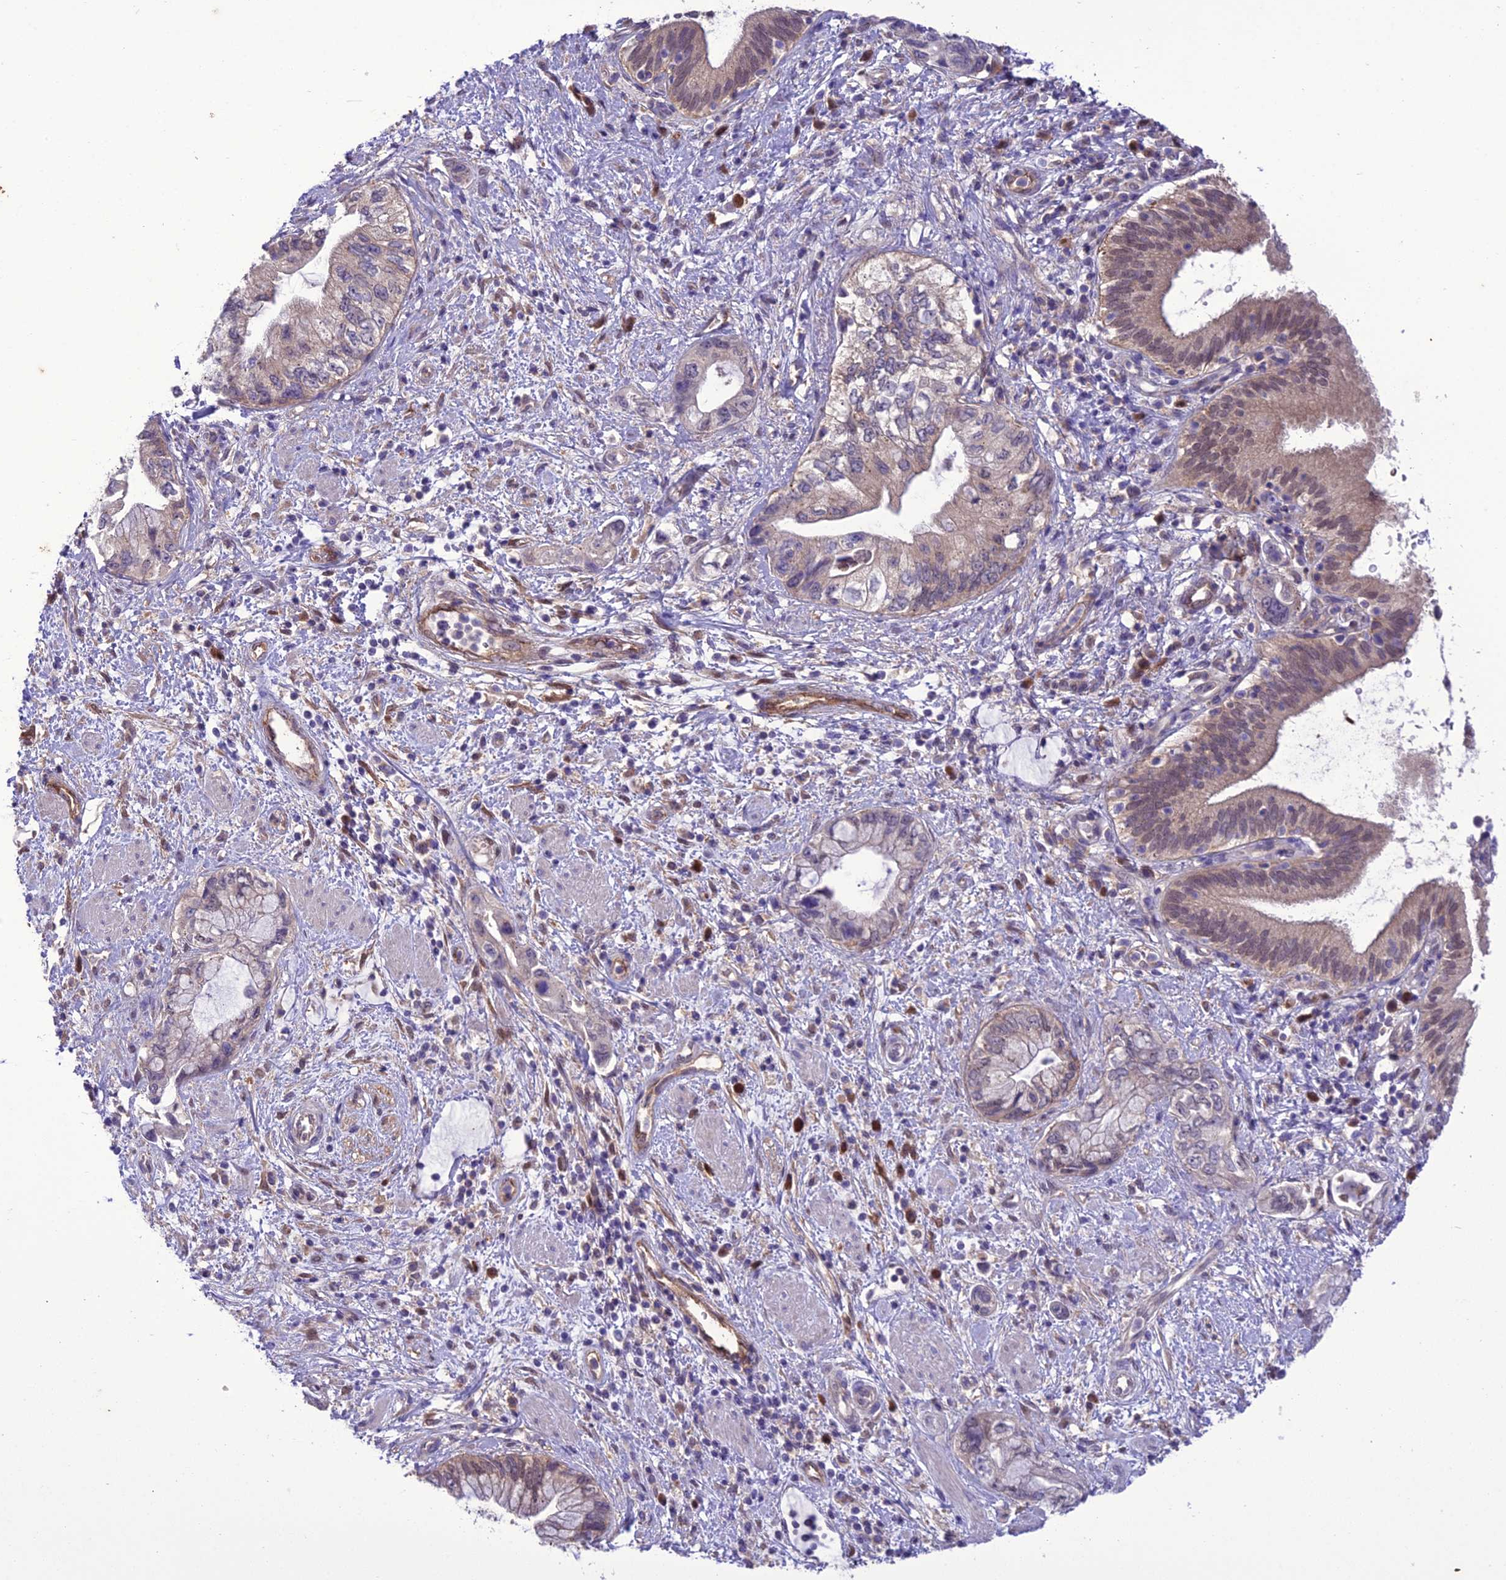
{"staining": {"intensity": "weak", "quantity": "25%-75%", "location": "cytoplasmic/membranous,nuclear"}, "tissue": "pancreatic cancer", "cell_type": "Tumor cells", "image_type": "cancer", "snomed": [{"axis": "morphology", "description": "Adenocarcinoma, NOS"}, {"axis": "topography", "description": "Pancreas"}], "caption": "Immunohistochemistry (IHC) (DAB (3,3'-diaminobenzidine)) staining of adenocarcinoma (pancreatic) exhibits weak cytoplasmic/membranous and nuclear protein positivity in about 25%-75% of tumor cells.", "gene": "BORCS6", "patient": {"sex": "female", "age": 73}}